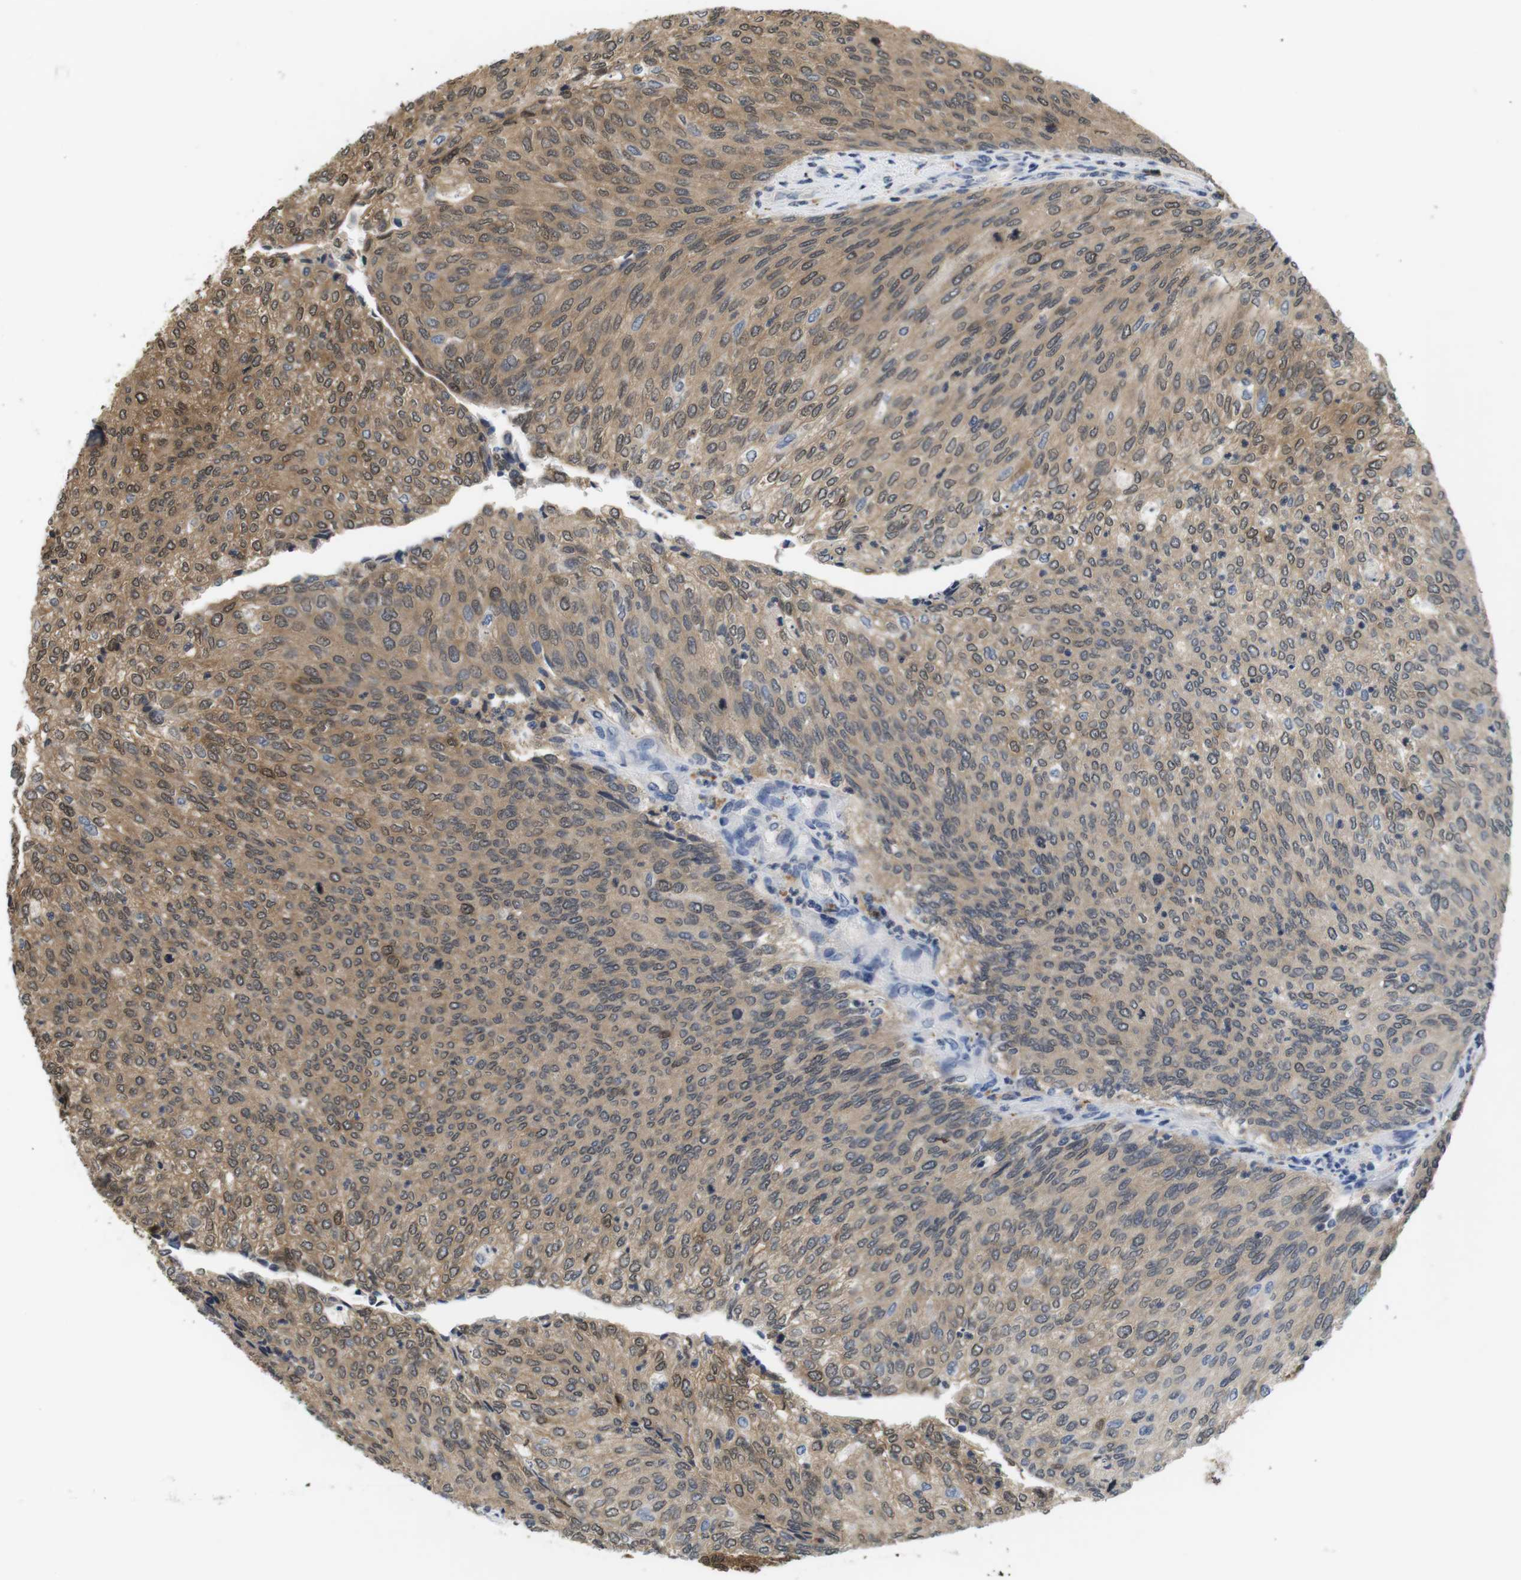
{"staining": {"intensity": "moderate", "quantity": ">75%", "location": "cytoplasmic/membranous,nuclear"}, "tissue": "urothelial cancer", "cell_type": "Tumor cells", "image_type": "cancer", "snomed": [{"axis": "morphology", "description": "Urothelial carcinoma, Low grade"}, {"axis": "topography", "description": "Urinary bladder"}], "caption": "Tumor cells exhibit medium levels of moderate cytoplasmic/membranous and nuclear expression in about >75% of cells in low-grade urothelial carcinoma.", "gene": "FADD", "patient": {"sex": "female", "age": 79}}